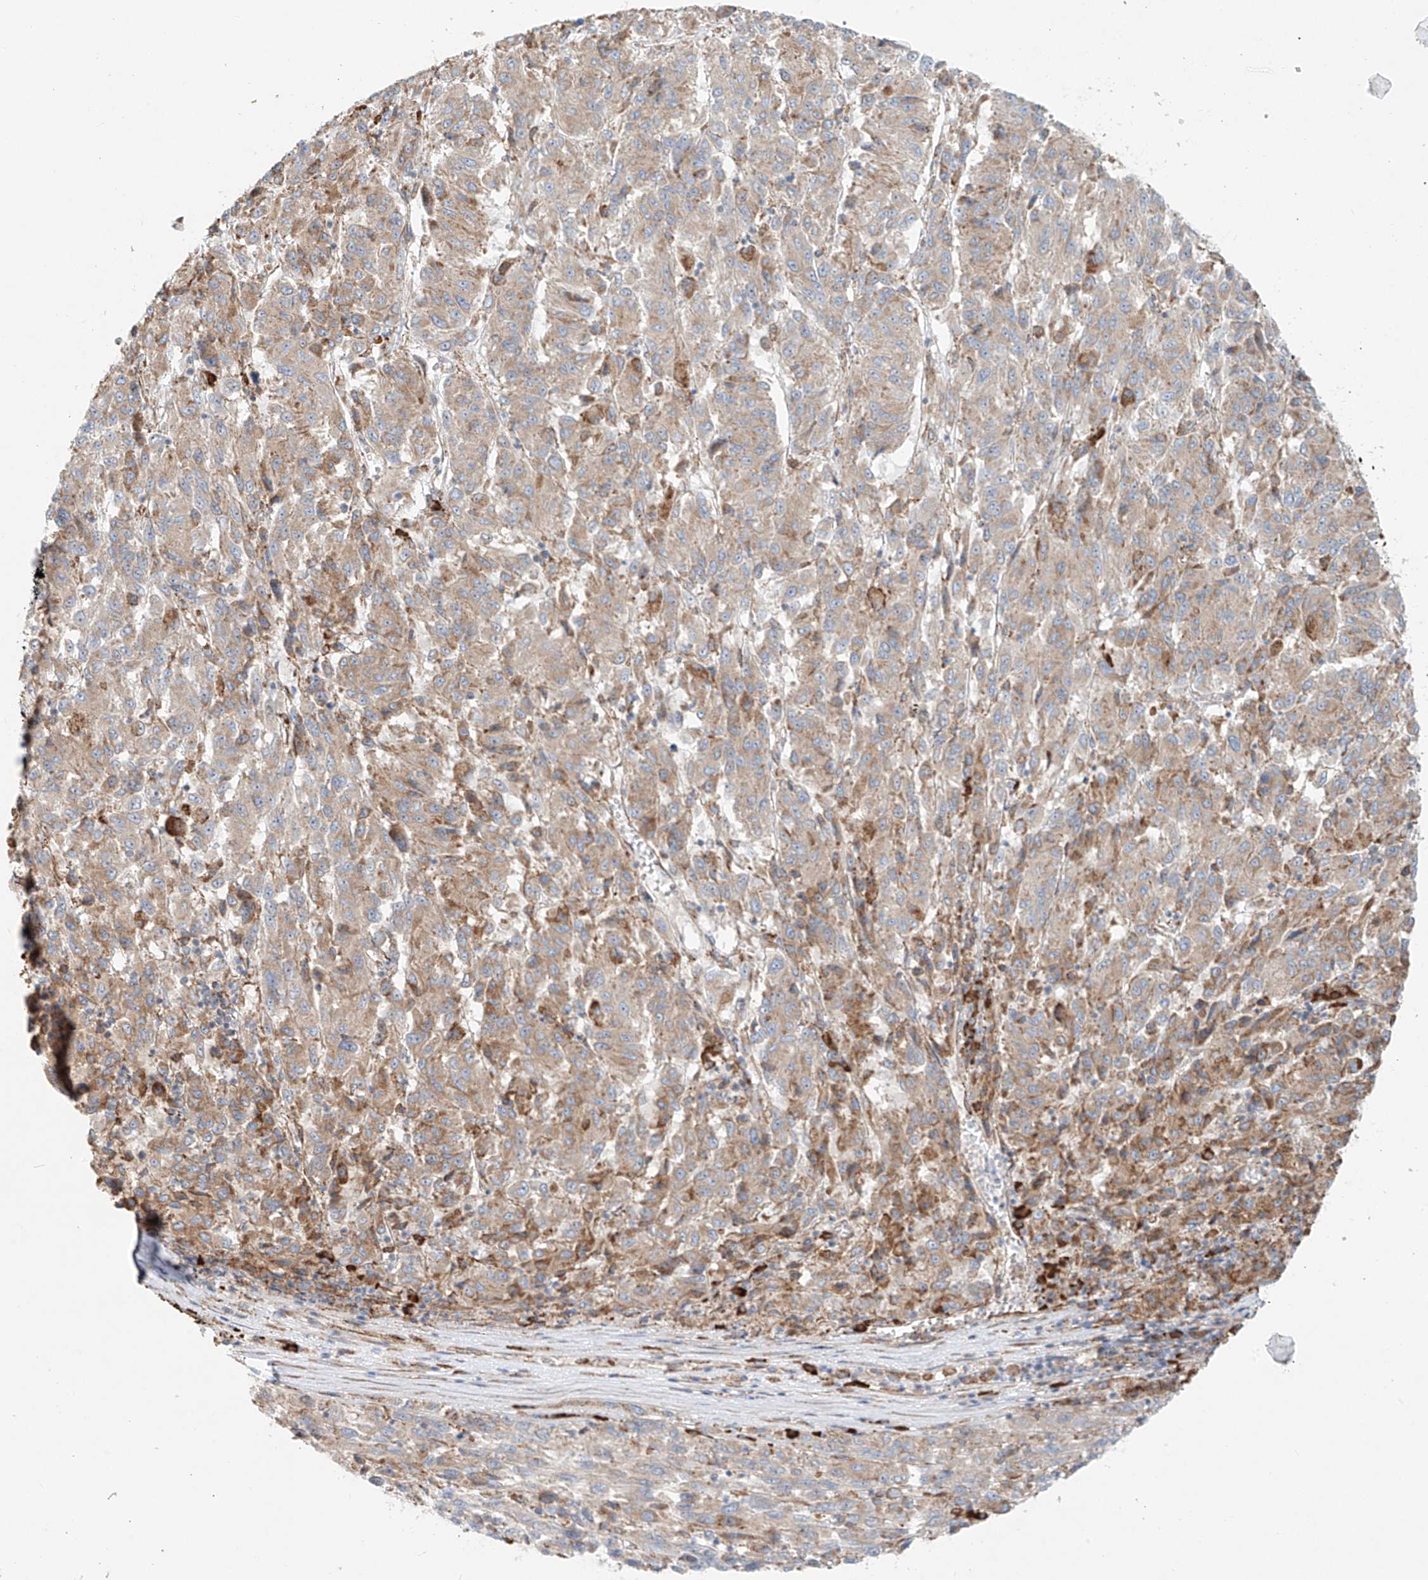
{"staining": {"intensity": "weak", "quantity": "25%-75%", "location": "cytoplasmic/membranous"}, "tissue": "melanoma", "cell_type": "Tumor cells", "image_type": "cancer", "snomed": [{"axis": "morphology", "description": "Malignant melanoma, Metastatic site"}, {"axis": "topography", "description": "Lung"}], "caption": "A brown stain shows weak cytoplasmic/membranous positivity of a protein in human melanoma tumor cells. Using DAB (3,3'-diaminobenzidine) (brown) and hematoxylin (blue) stains, captured at high magnification using brightfield microscopy.", "gene": "EIPR1", "patient": {"sex": "male", "age": 64}}